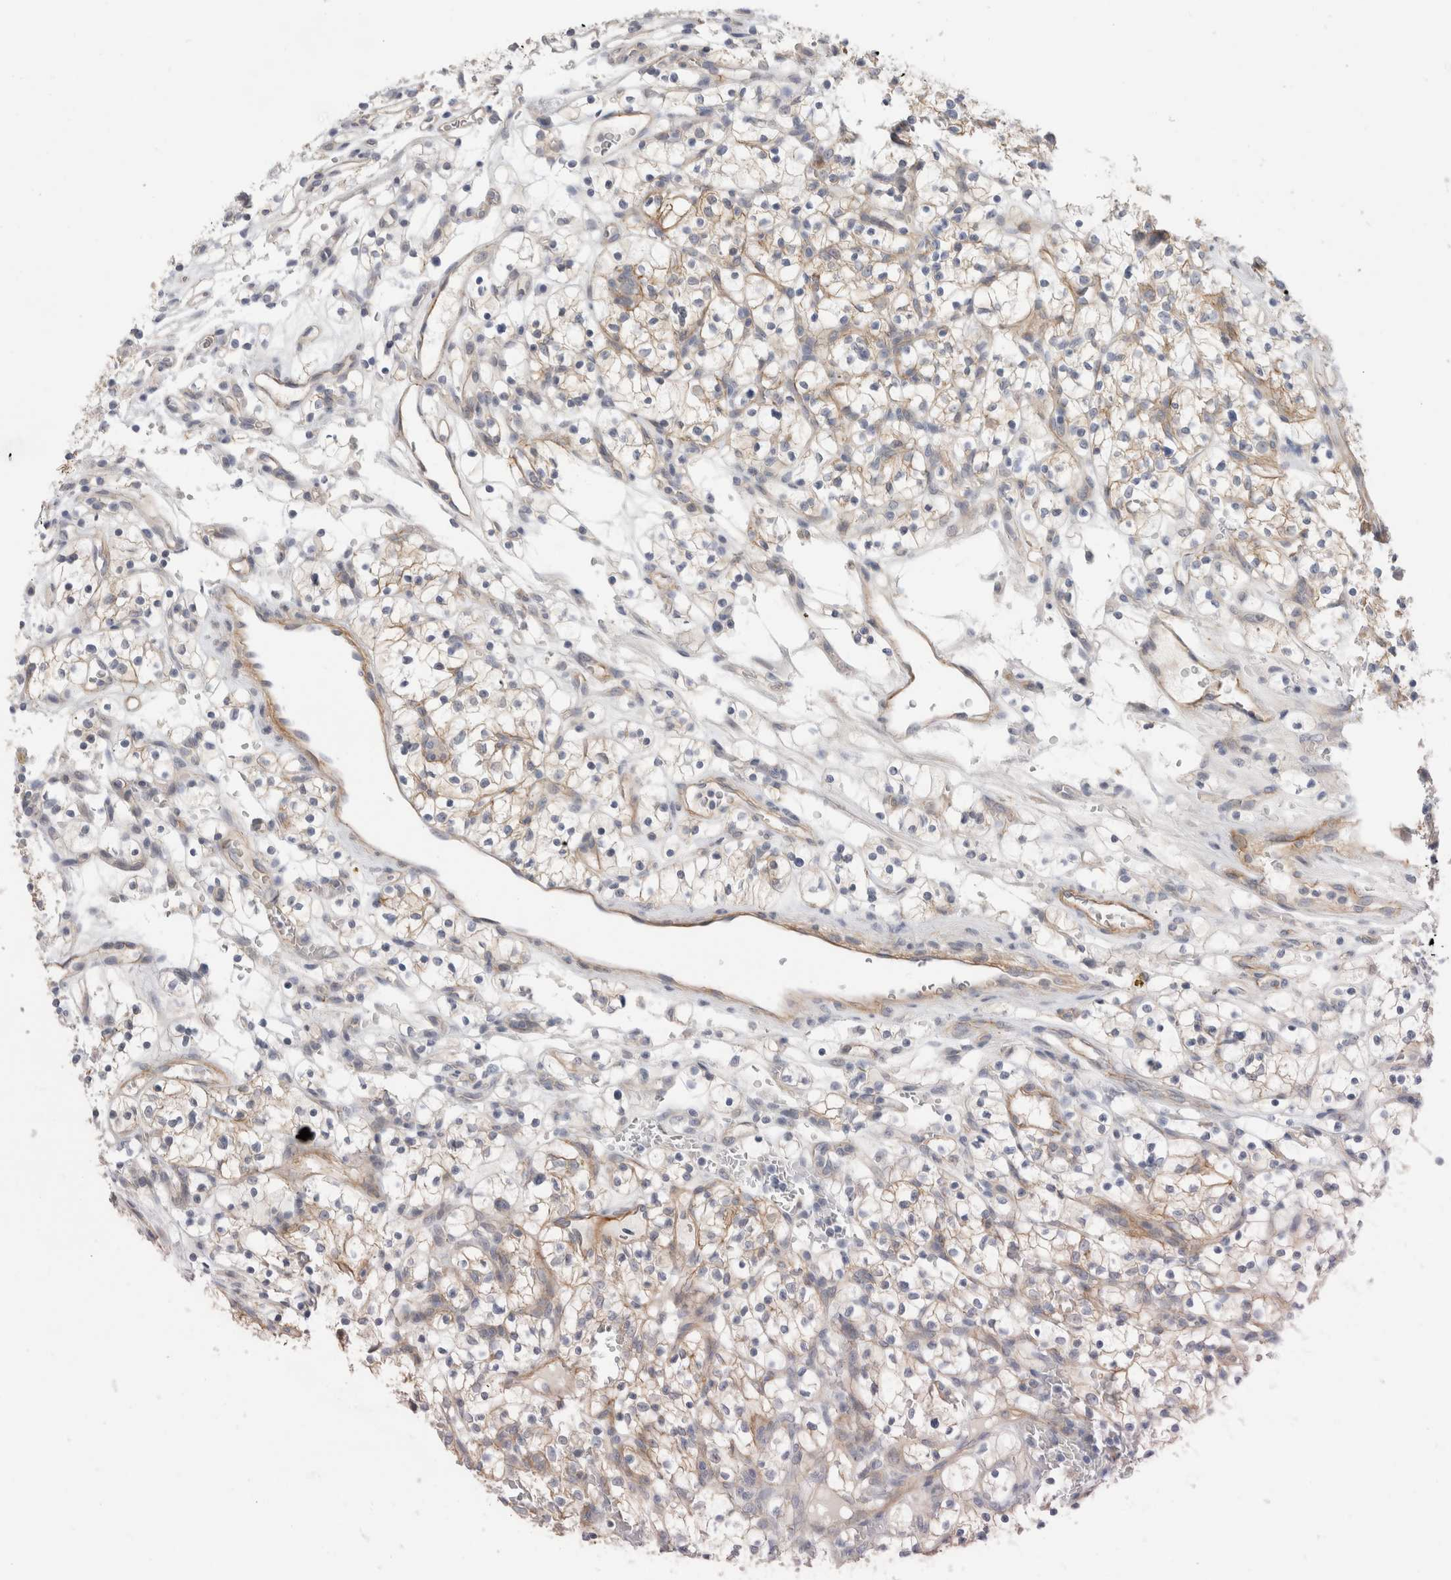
{"staining": {"intensity": "weak", "quantity": ">75%", "location": "cytoplasmic/membranous"}, "tissue": "renal cancer", "cell_type": "Tumor cells", "image_type": "cancer", "snomed": [{"axis": "morphology", "description": "Adenocarcinoma, NOS"}, {"axis": "topography", "description": "Kidney"}], "caption": "Renal cancer was stained to show a protein in brown. There is low levels of weak cytoplasmic/membranous positivity in approximately >75% of tumor cells.", "gene": "VANGL1", "patient": {"sex": "female", "age": 57}}